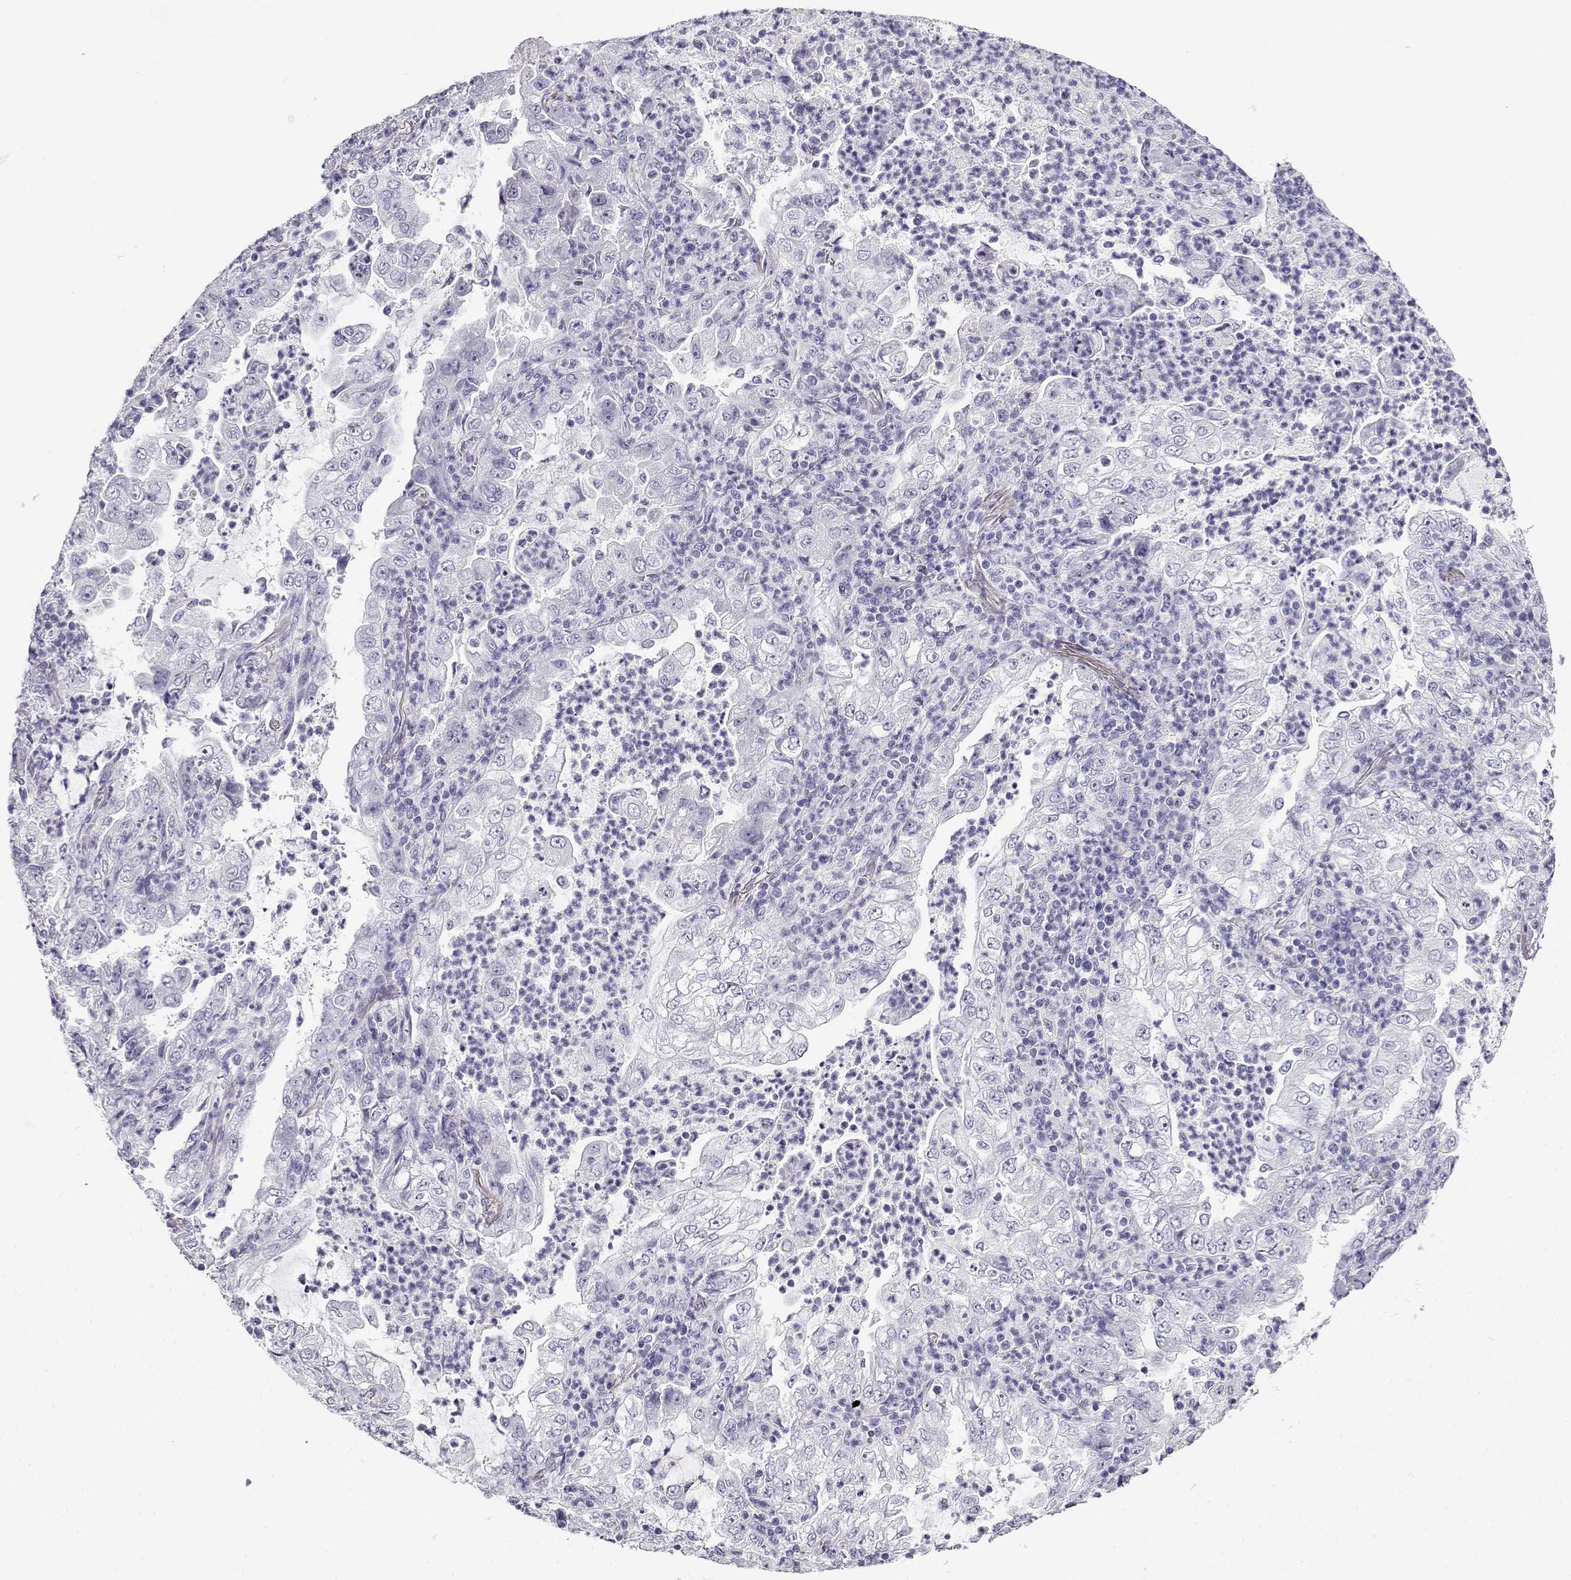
{"staining": {"intensity": "negative", "quantity": "none", "location": "none"}, "tissue": "lung cancer", "cell_type": "Tumor cells", "image_type": "cancer", "snomed": [{"axis": "morphology", "description": "Adenocarcinoma, NOS"}, {"axis": "topography", "description": "Lung"}], "caption": "This micrograph is of lung cancer stained with IHC to label a protein in brown with the nuclei are counter-stained blue. There is no expression in tumor cells. Brightfield microscopy of immunohistochemistry (IHC) stained with DAB (brown) and hematoxylin (blue), captured at high magnification.", "gene": "CABS1", "patient": {"sex": "female", "age": 73}}